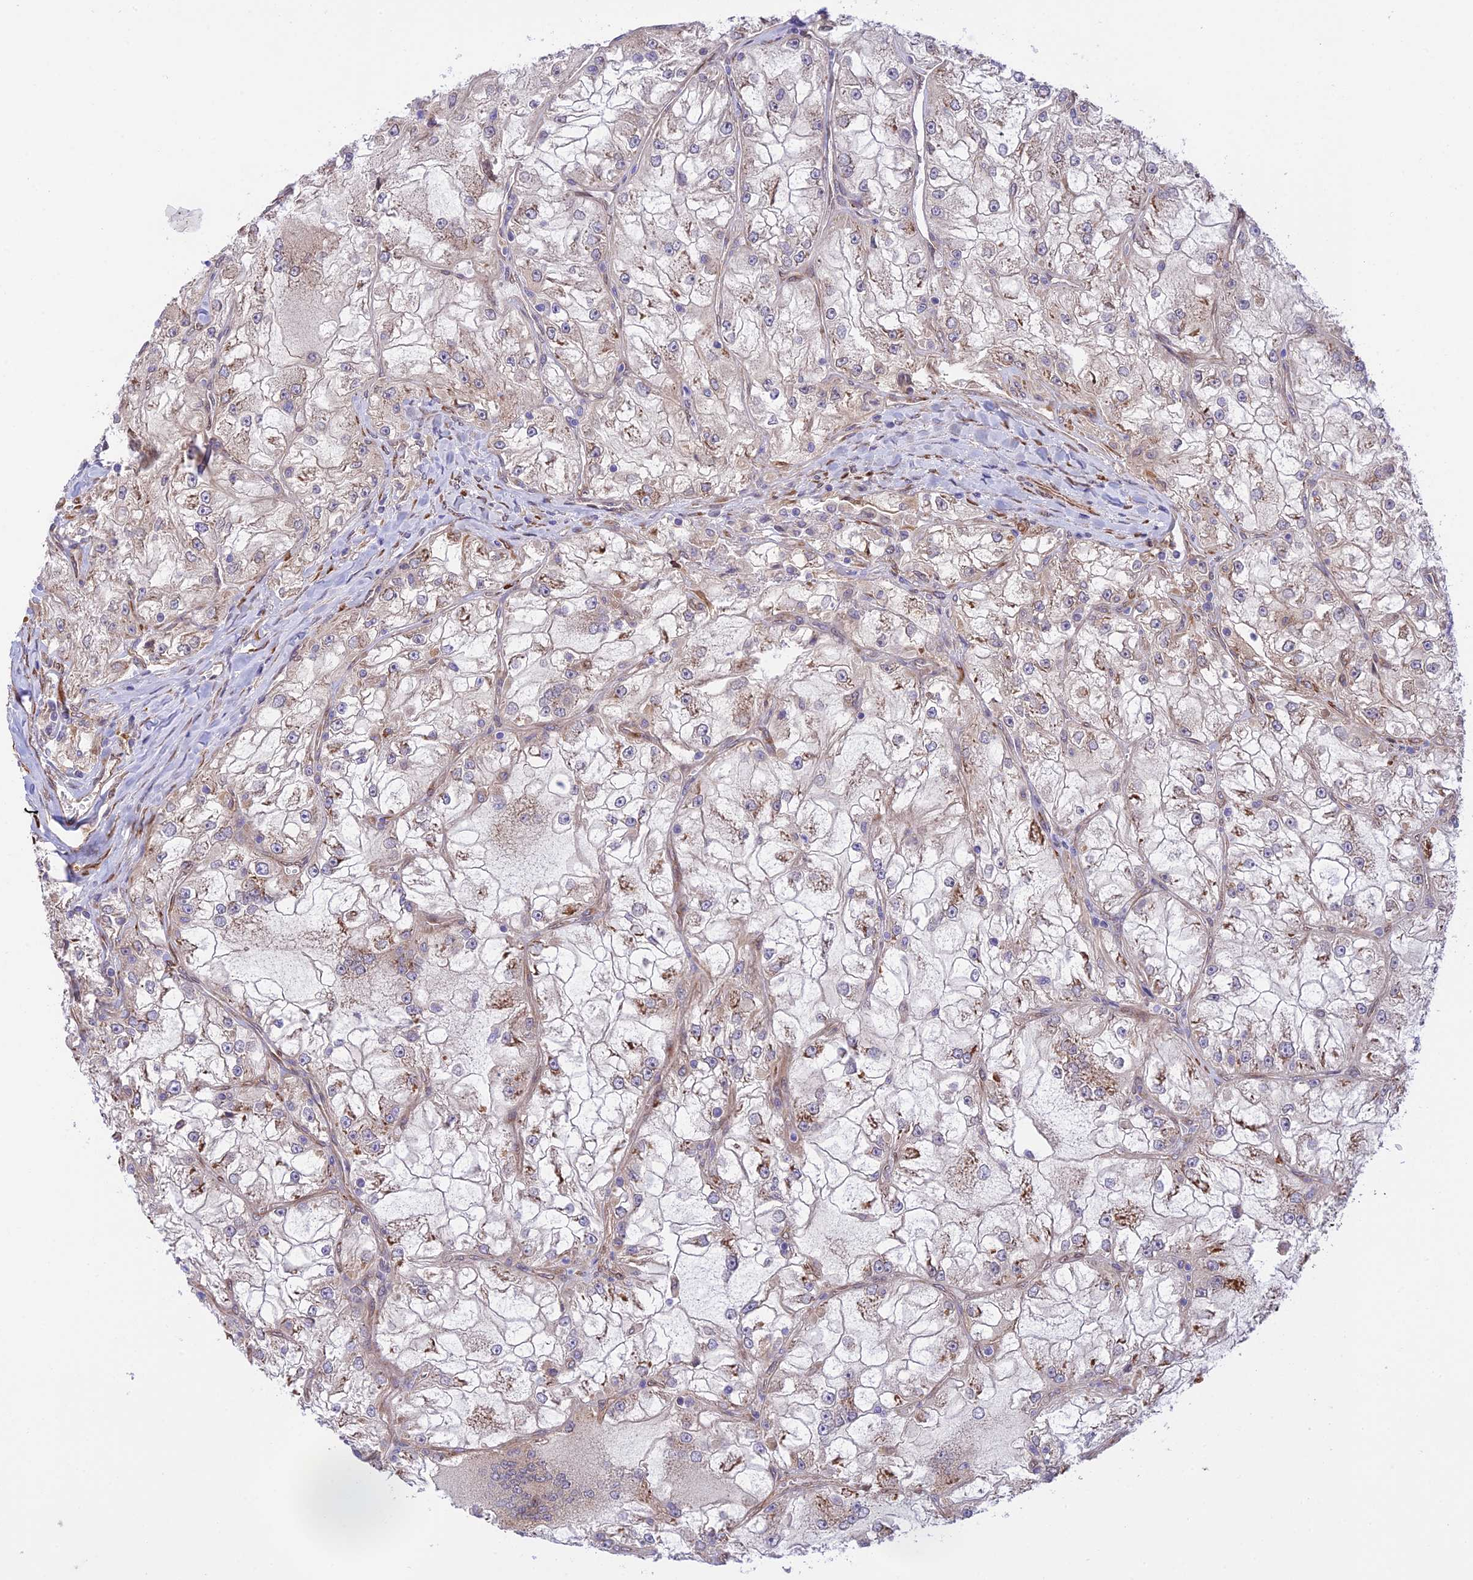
{"staining": {"intensity": "weak", "quantity": "25%-75%", "location": "cytoplasmic/membranous"}, "tissue": "renal cancer", "cell_type": "Tumor cells", "image_type": "cancer", "snomed": [{"axis": "morphology", "description": "Adenocarcinoma, NOS"}, {"axis": "topography", "description": "Kidney"}], "caption": "A photomicrograph of renal adenocarcinoma stained for a protein demonstrates weak cytoplasmic/membranous brown staining in tumor cells.", "gene": "EXOC3L4", "patient": {"sex": "female", "age": 72}}